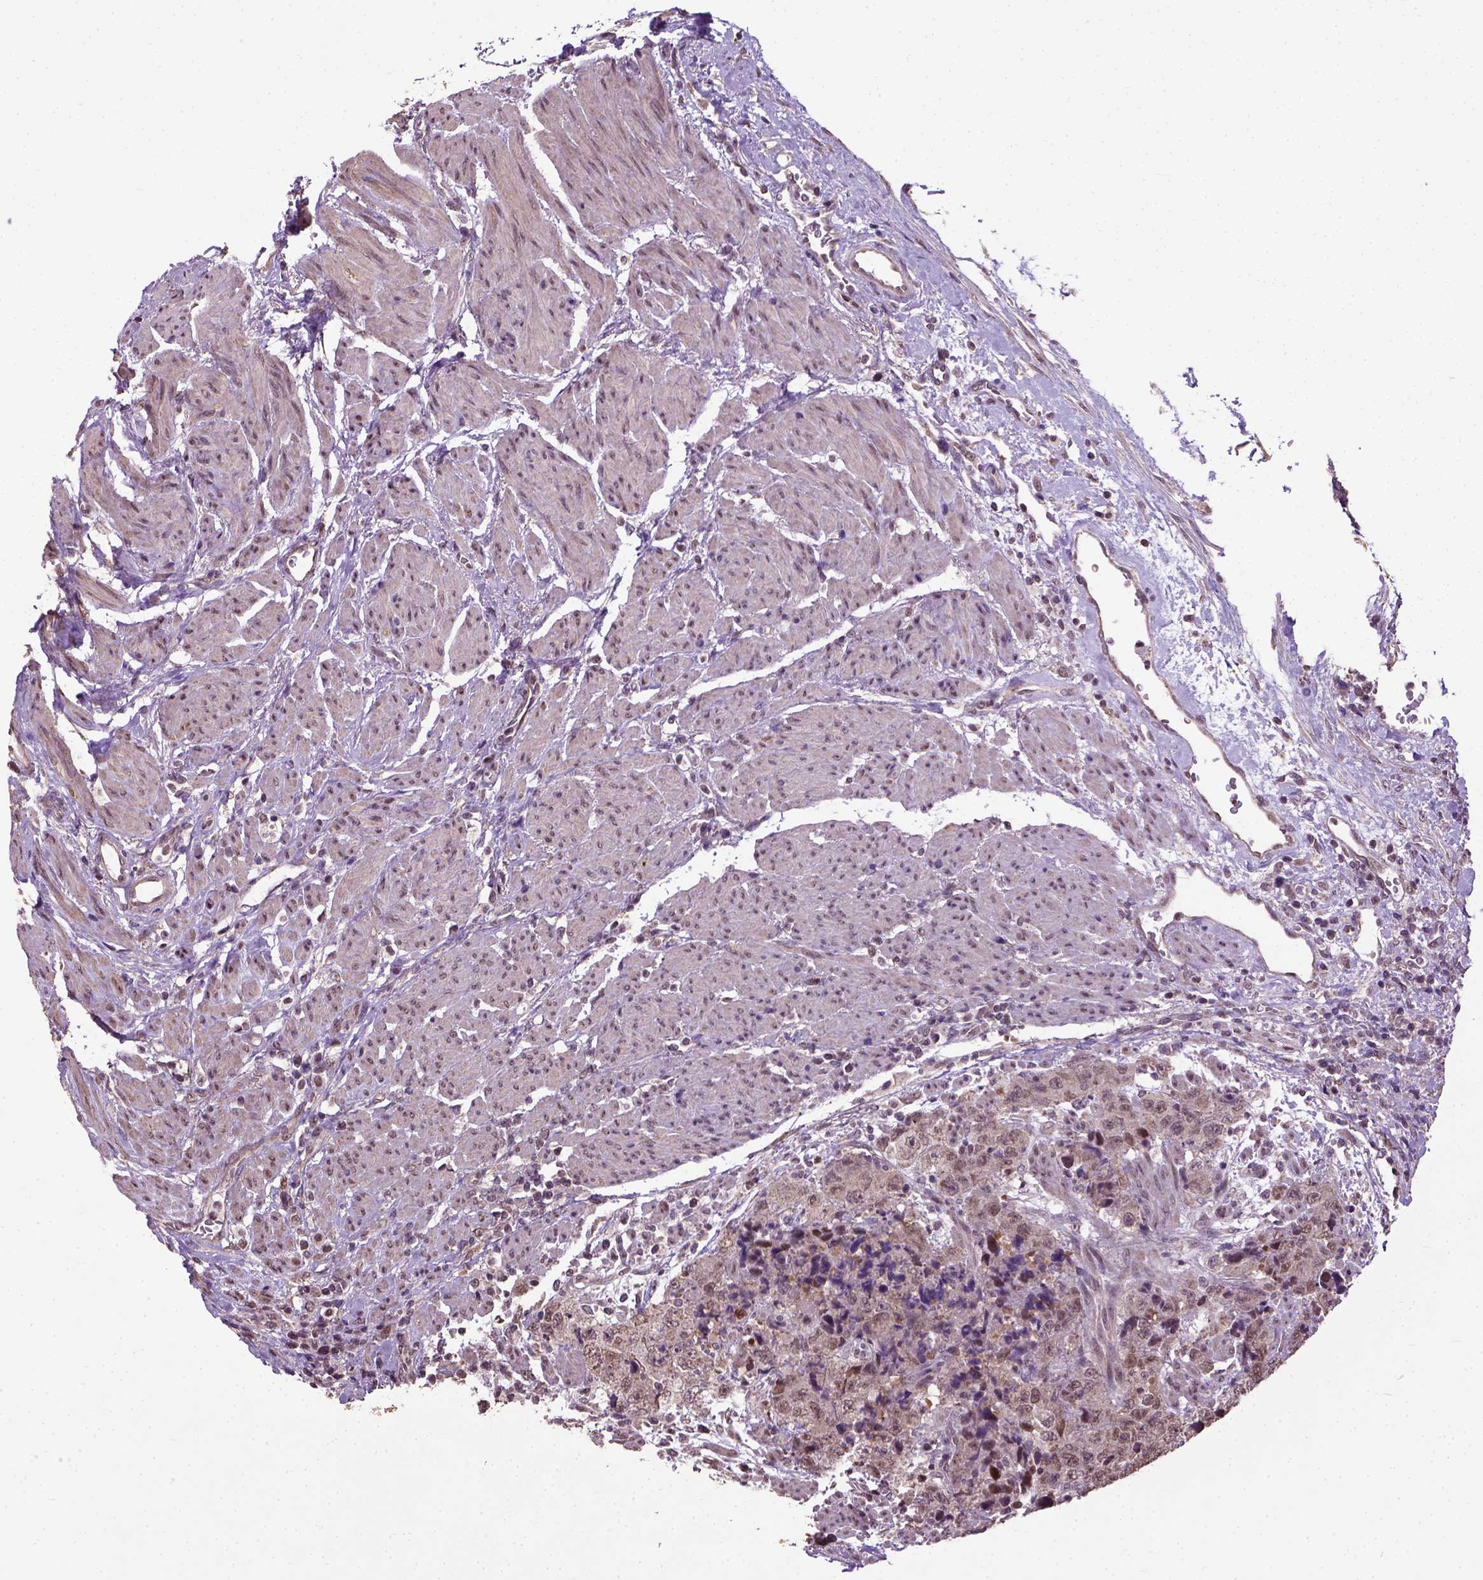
{"staining": {"intensity": "moderate", "quantity": ">75%", "location": "cytoplasmic/membranous,nuclear"}, "tissue": "urothelial cancer", "cell_type": "Tumor cells", "image_type": "cancer", "snomed": [{"axis": "morphology", "description": "Urothelial carcinoma, High grade"}, {"axis": "topography", "description": "Urinary bladder"}], "caption": "Immunohistochemistry of human urothelial cancer shows medium levels of moderate cytoplasmic/membranous and nuclear expression in about >75% of tumor cells.", "gene": "UBA3", "patient": {"sex": "female", "age": 78}}